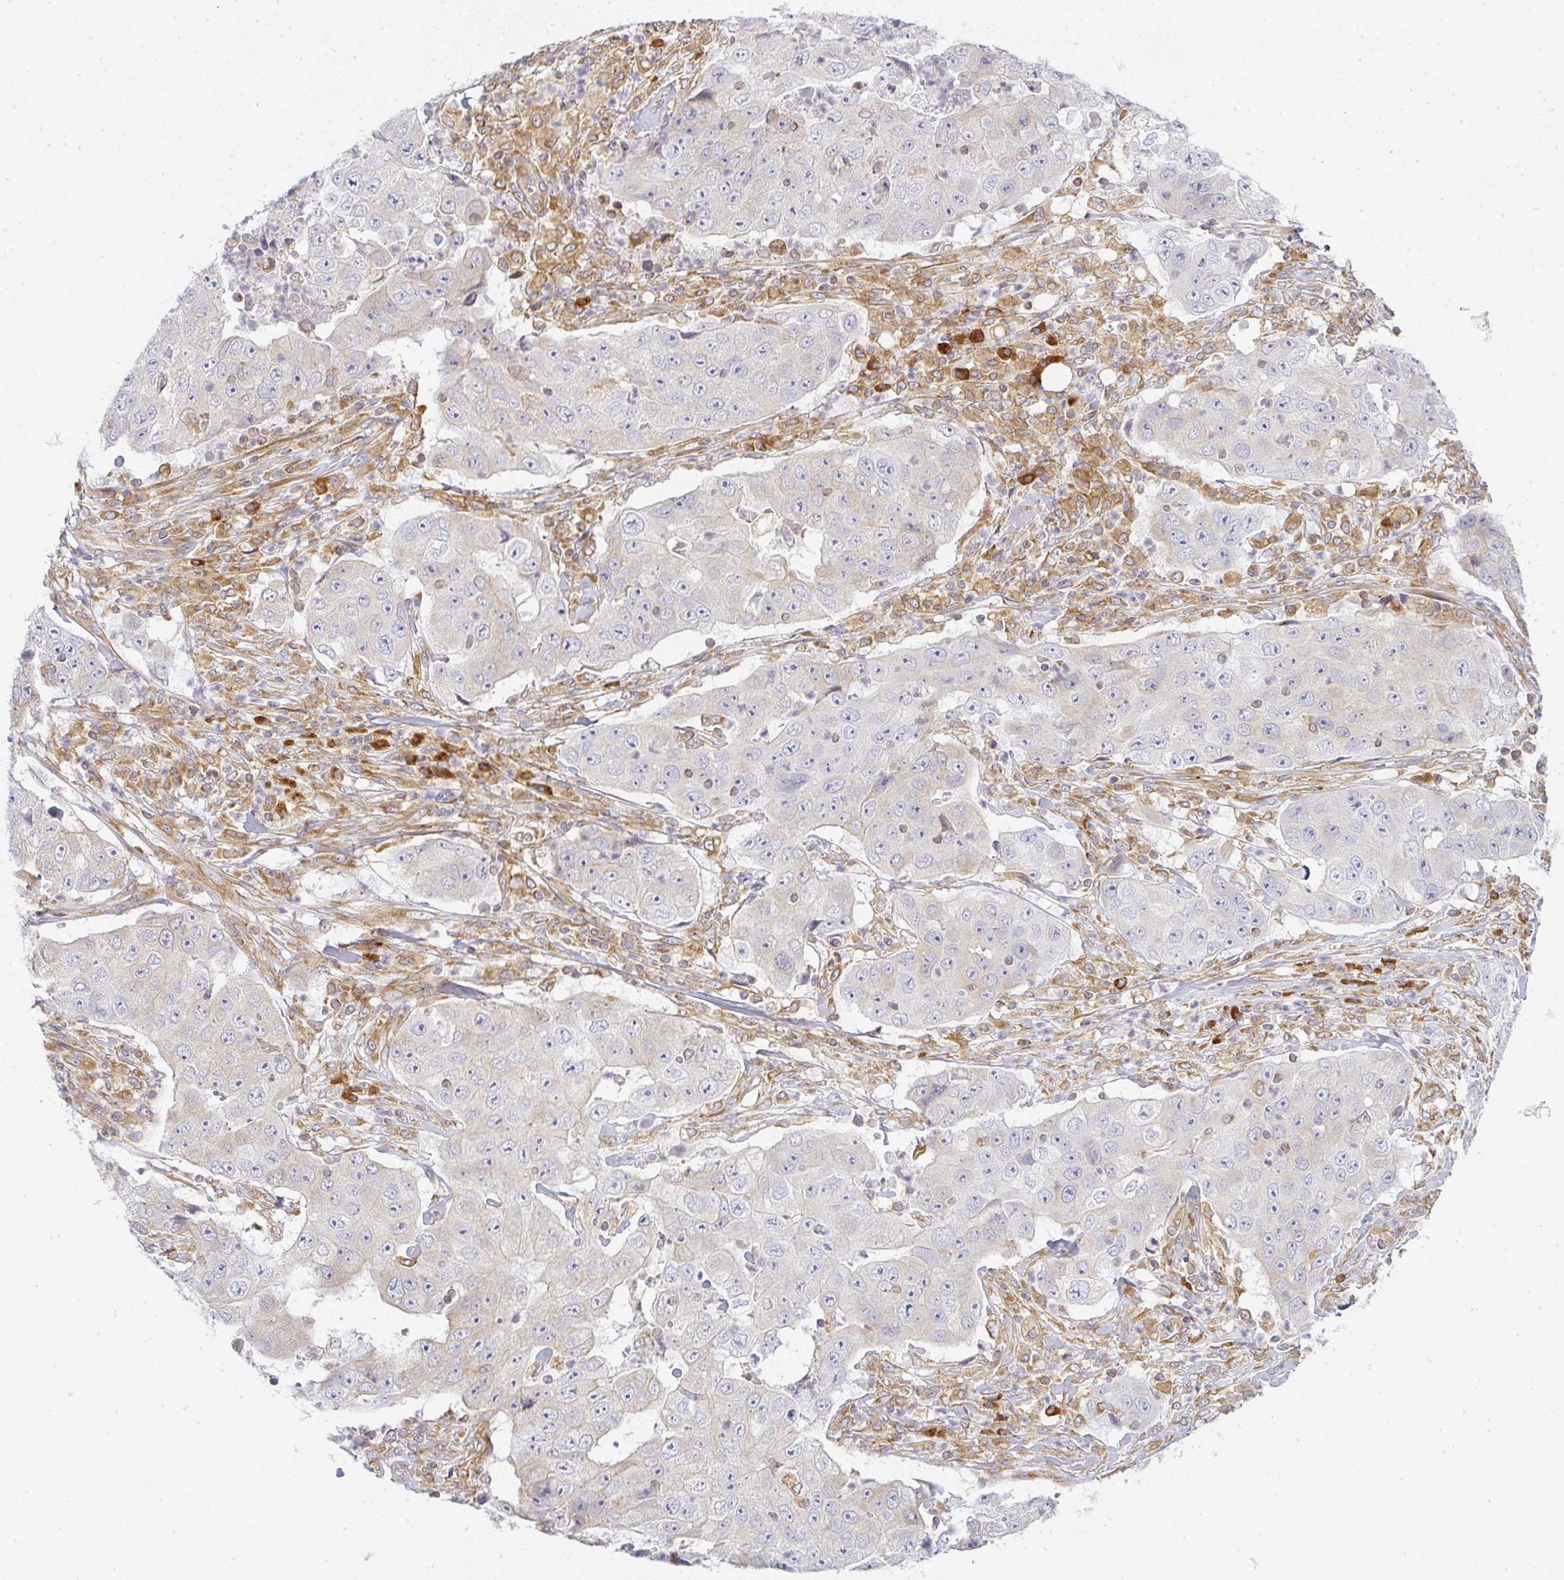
{"staining": {"intensity": "weak", "quantity": "<25%", "location": "cytoplasmic/membranous"}, "tissue": "lung cancer", "cell_type": "Tumor cells", "image_type": "cancer", "snomed": [{"axis": "morphology", "description": "Squamous cell carcinoma, NOS"}, {"axis": "topography", "description": "Lung"}], "caption": "This photomicrograph is of lung squamous cell carcinoma stained with IHC to label a protein in brown with the nuclei are counter-stained blue. There is no staining in tumor cells.", "gene": "DERL2", "patient": {"sex": "male", "age": 64}}